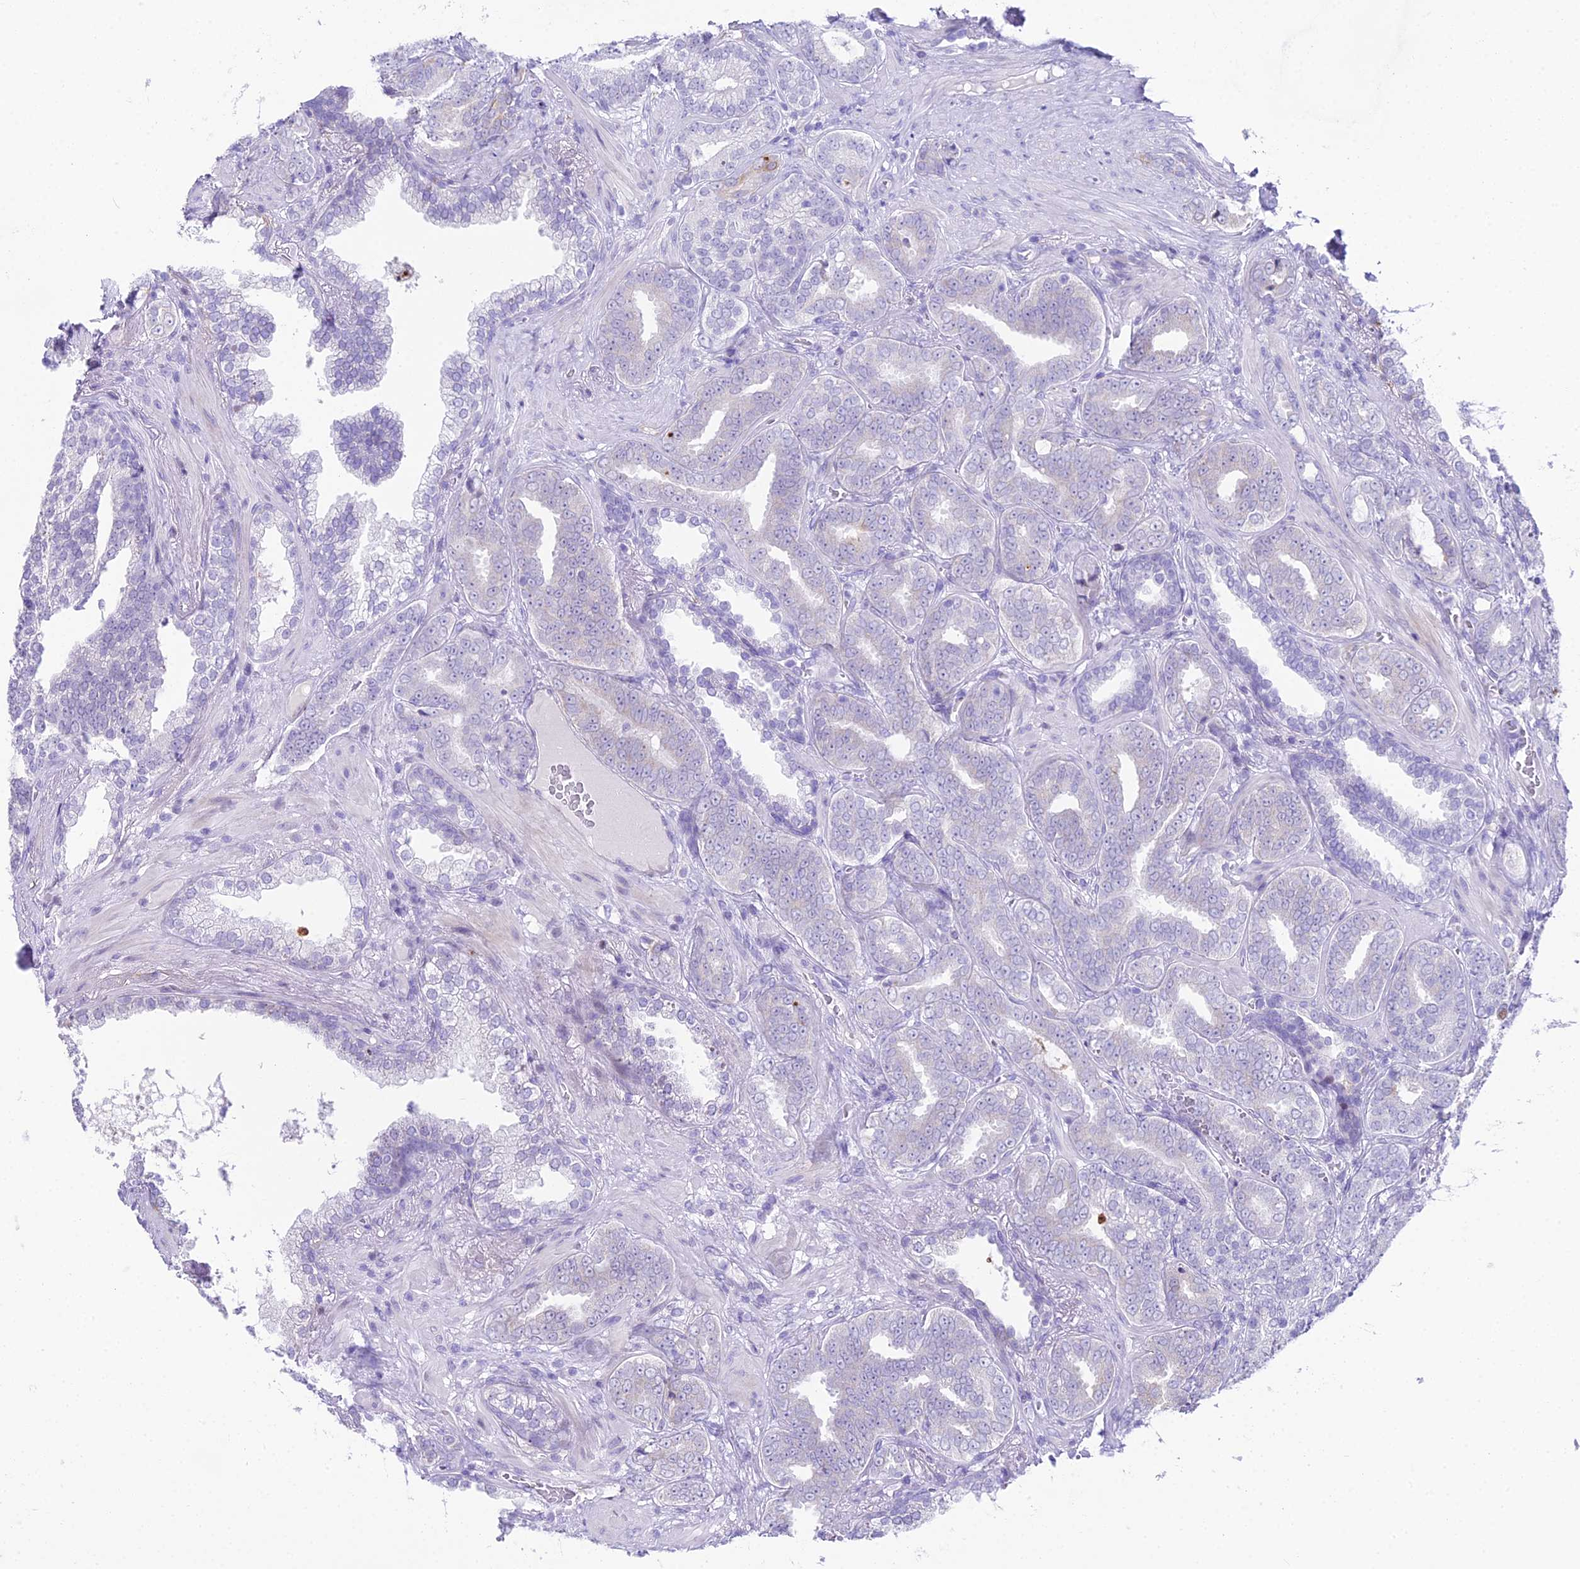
{"staining": {"intensity": "negative", "quantity": "none", "location": "none"}, "tissue": "prostate cancer", "cell_type": "Tumor cells", "image_type": "cancer", "snomed": [{"axis": "morphology", "description": "Adenocarcinoma, High grade"}, {"axis": "topography", "description": "Prostate and seminal vesicle, NOS"}], "caption": "This is an IHC image of human high-grade adenocarcinoma (prostate). There is no staining in tumor cells.", "gene": "CC2D2A", "patient": {"sex": "male", "age": 67}}